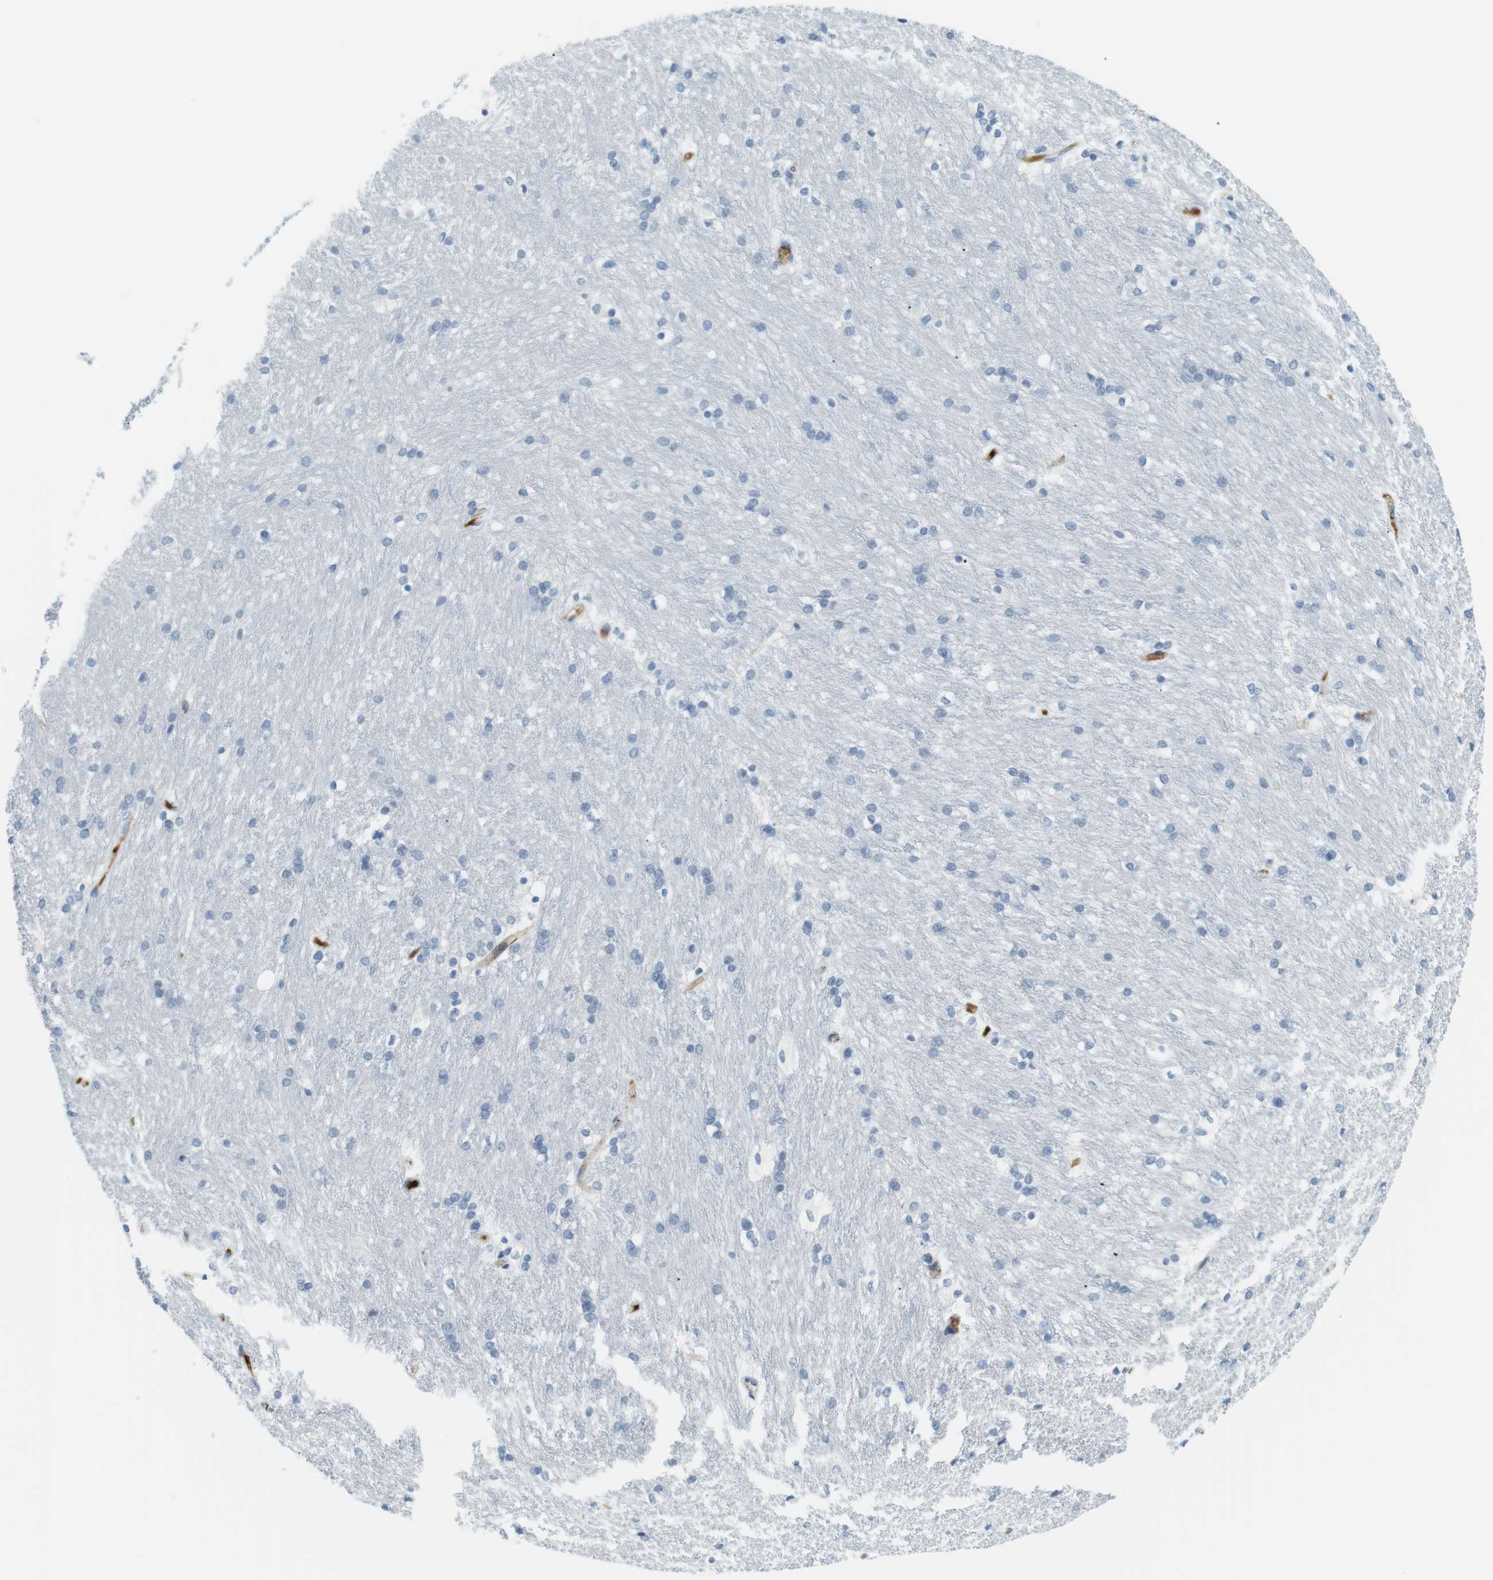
{"staining": {"intensity": "negative", "quantity": "none", "location": "none"}, "tissue": "caudate", "cell_type": "Glial cells", "image_type": "normal", "snomed": [{"axis": "morphology", "description": "Normal tissue, NOS"}, {"axis": "topography", "description": "Lateral ventricle wall"}], "caption": "Histopathology image shows no significant protein expression in glial cells of normal caudate.", "gene": "APOB", "patient": {"sex": "female", "age": 19}}